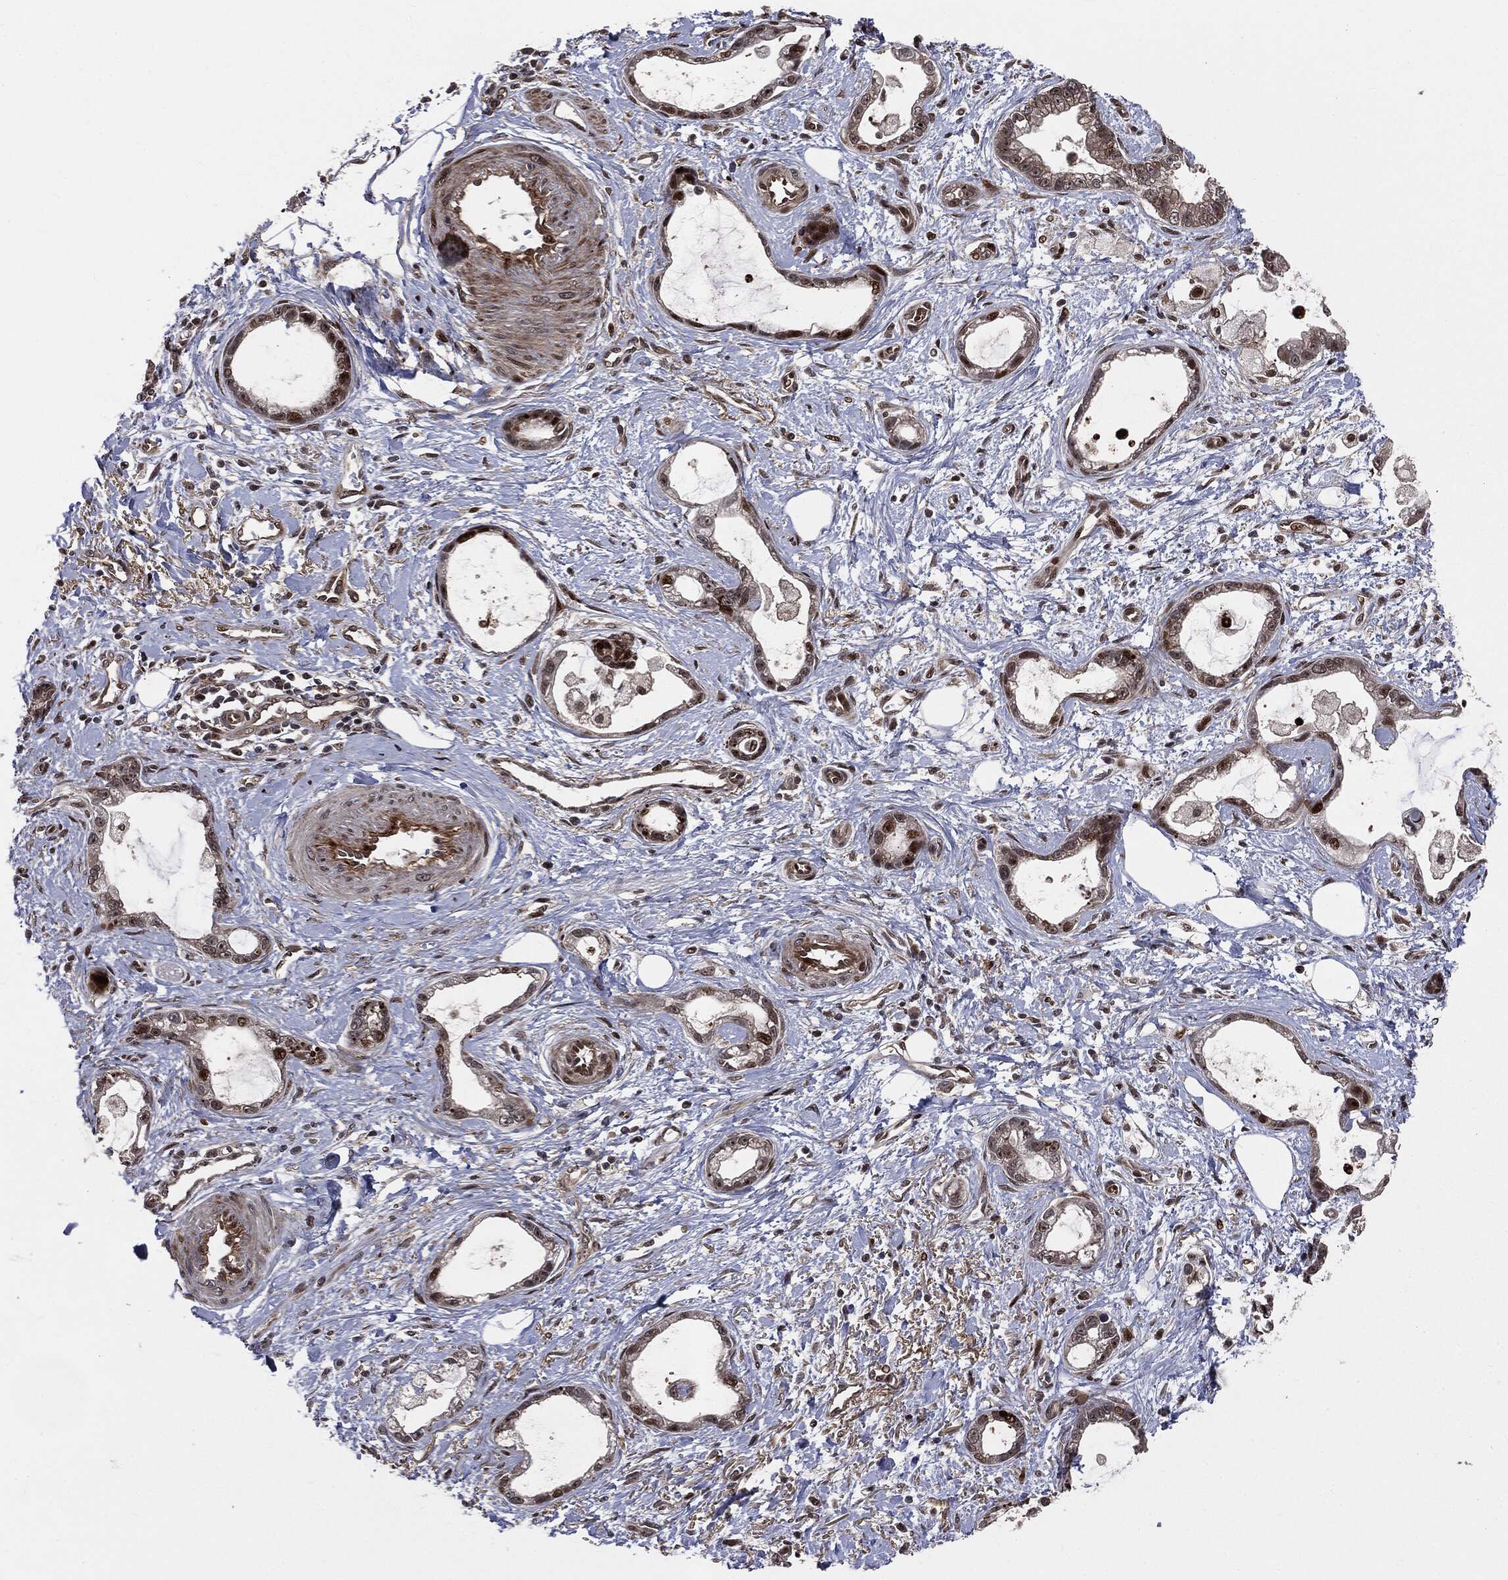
{"staining": {"intensity": "strong", "quantity": "<25%", "location": "nuclear"}, "tissue": "stomach cancer", "cell_type": "Tumor cells", "image_type": "cancer", "snomed": [{"axis": "morphology", "description": "Adenocarcinoma, NOS"}, {"axis": "topography", "description": "Stomach"}], "caption": "A brown stain labels strong nuclear staining of a protein in human adenocarcinoma (stomach) tumor cells. (DAB = brown stain, brightfield microscopy at high magnification).", "gene": "SMAD4", "patient": {"sex": "male", "age": 55}}